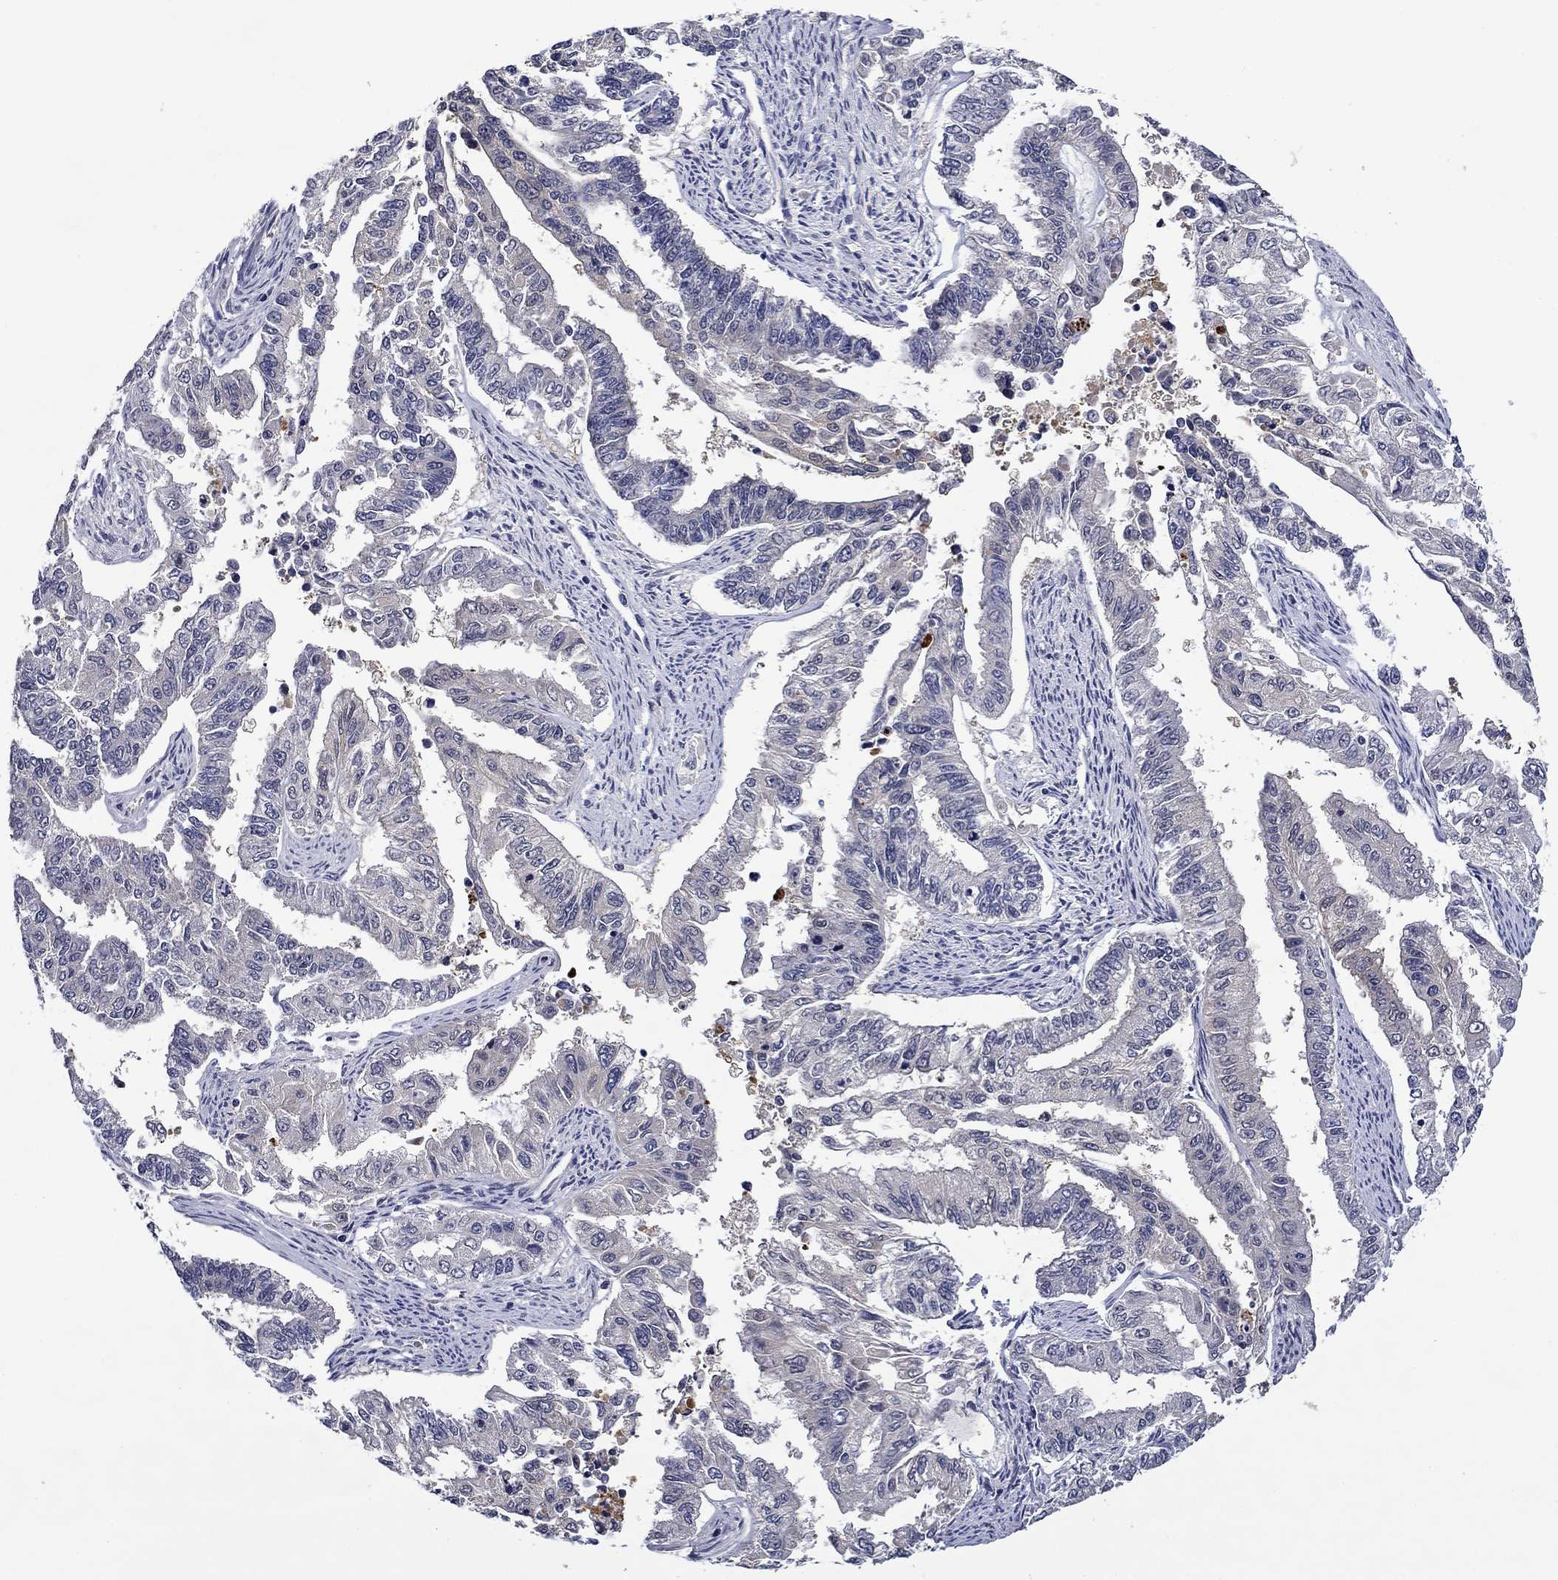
{"staining": {"intensity": "negative", "quantity": "none", "location": "none"}, "tissue": "endometrial cancer", "cell_type": "Tumor cells", "image_type": "cancer", "snomed": [{"axis": "morphology", "description": "Adenocarcinoma, NOS"}, {"axis": "topography", "description": "Uterus"}], "caption": "A high-resolution image shows immunohistochemistry (IHC) staining of endometrial cancer, which exhibits no significant positivity in tumor cells. The staining is performed using DAB (3,3'-diaminobenzidine) brown chromogen with nuclei counter-stained in using hematoxylin.", "gene": "DDTL", "patient": {"sex": "female", "age": 59}}